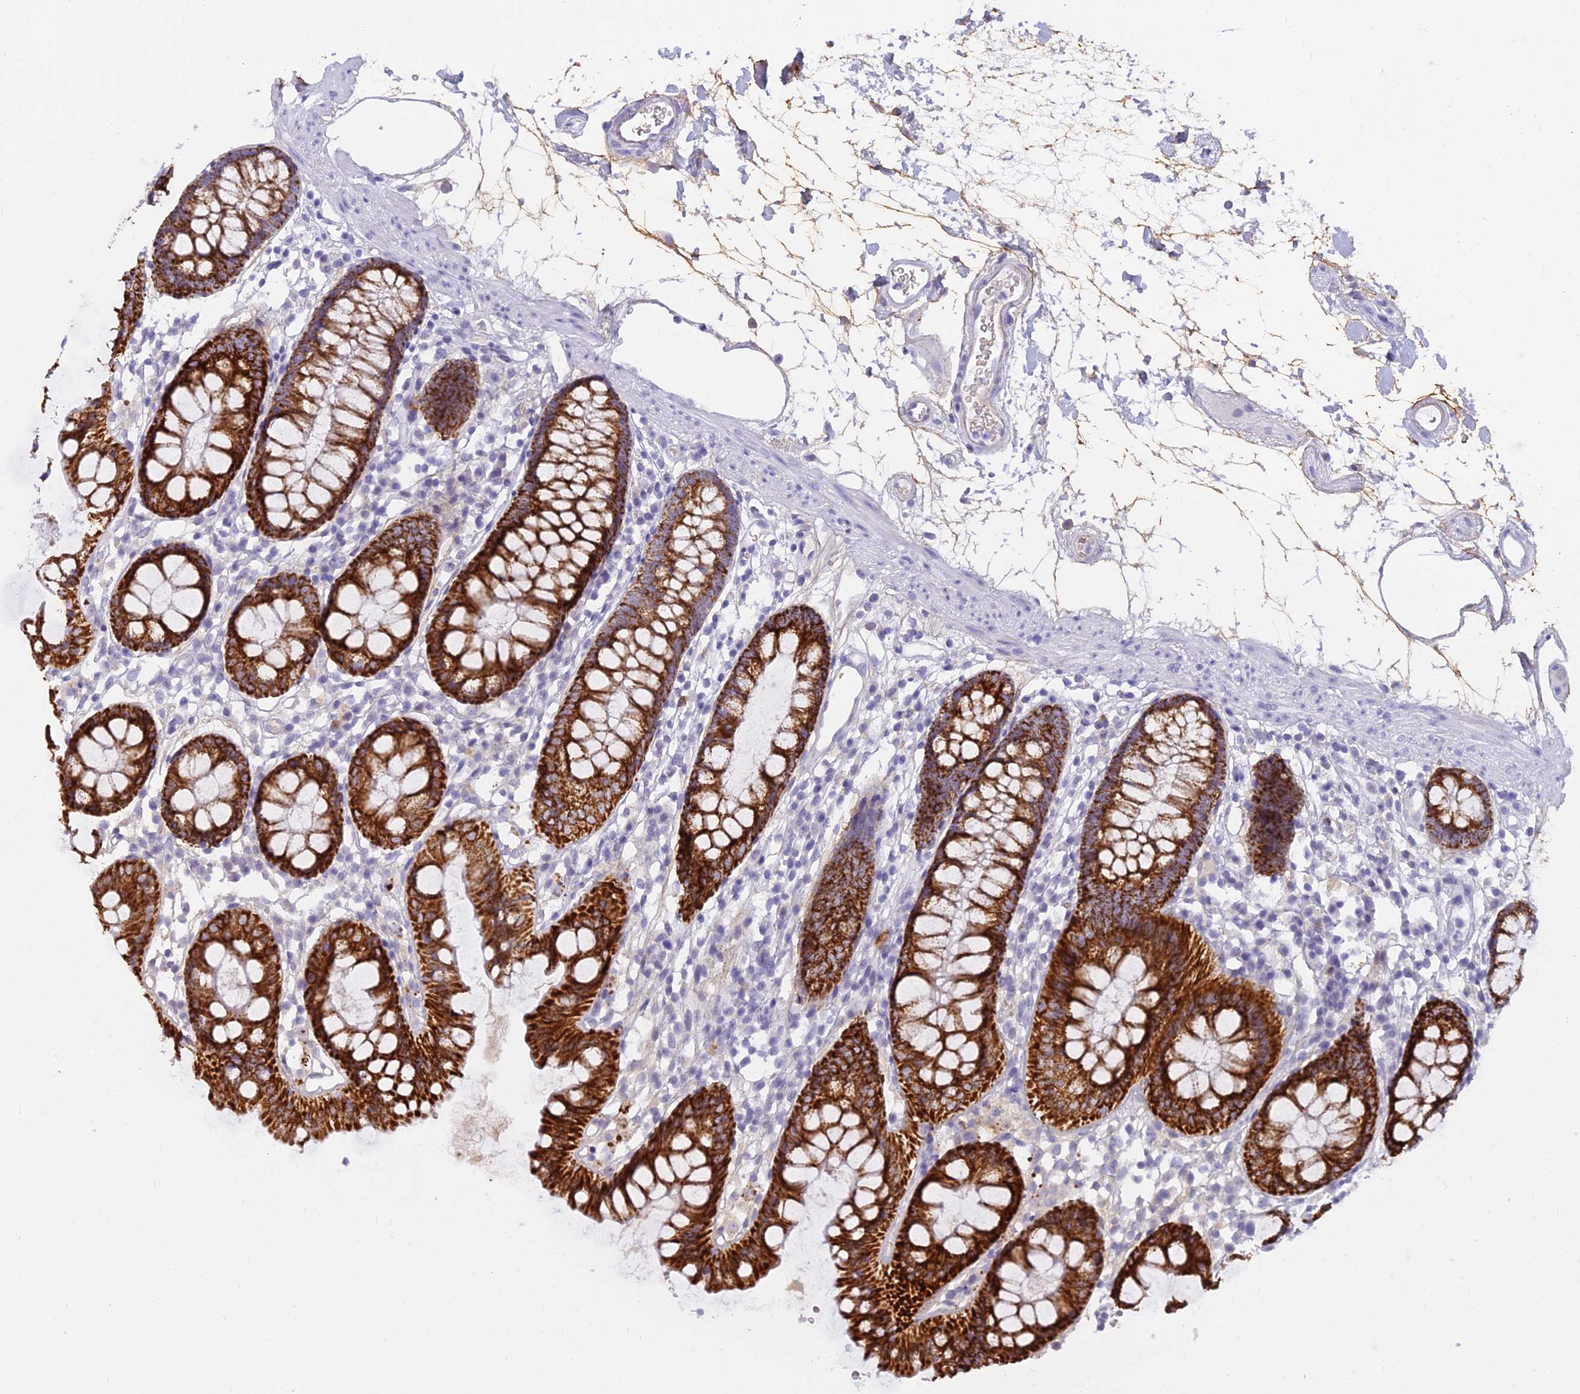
{"staining": {"intensity": "negative", "quantity": "none", "location": "none"}, "tissue": "colon", "cell_type": "Endothelial cells", "image_type": "normal", "snomed": [{"axis": "morphology", "description": "Normal tissue, NOS"}, {"axis": "topography", "description": "Colon"}], "caption": "This is an immunohistochemistry image of unremarkable human colon. There is no positivity in endothelial cells.", "gene": "OSTN", "patient": {"sex": "female", "age": 84}}